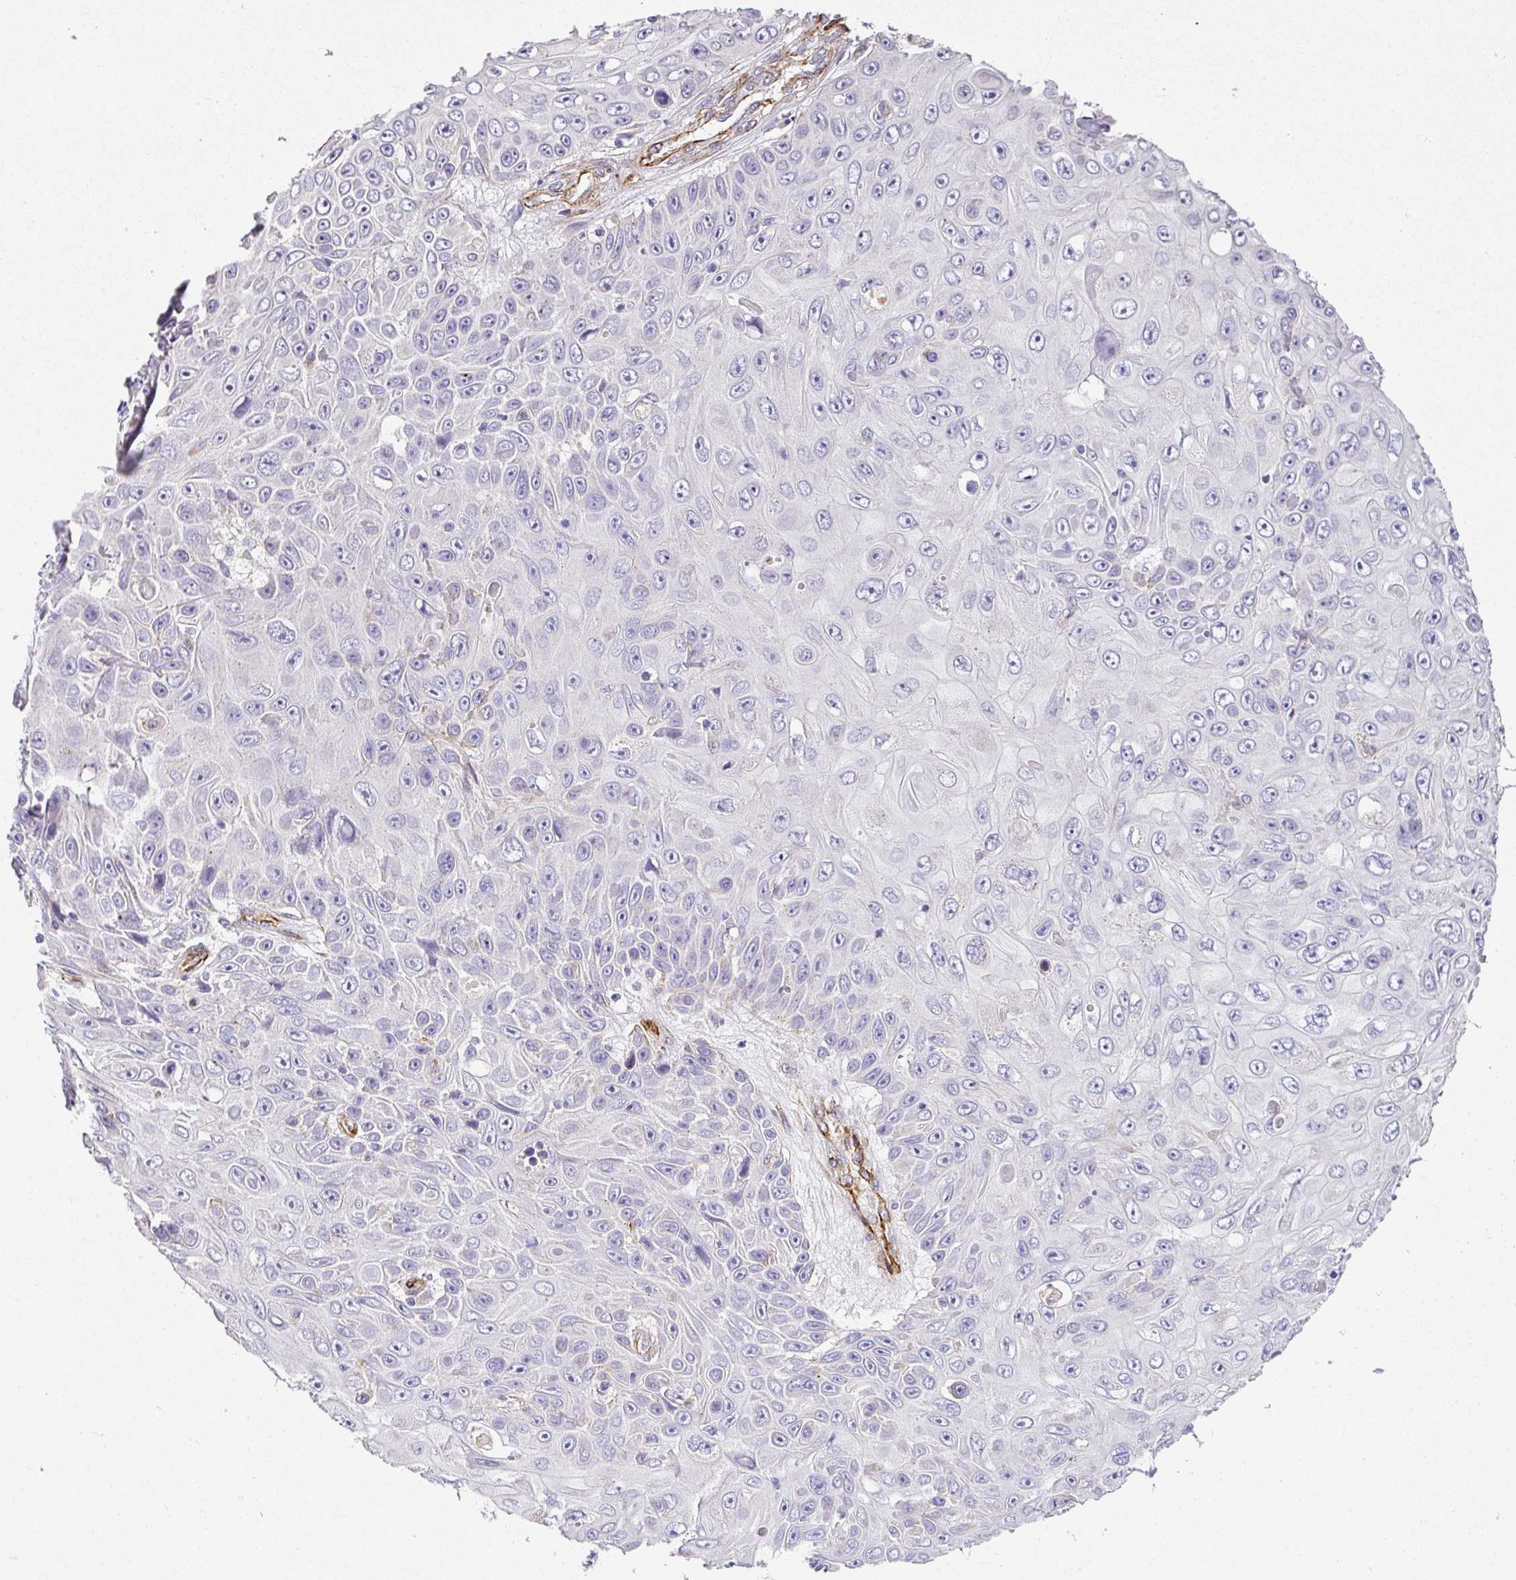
{"staining": {"intensity": "weak", "quantity": "<25%", "location": "cytoplasmic/membranous"}, "tissue": "skin cancer", "cell_type": "Tumor cells", "image_type": "cancer", "snomed": [{"axis": "morphology", "description": "Squamous cell carcinoma, NOS"}, {"axis": "topography", "description": "Skin"}], "caption": "Tumor cells are negative for brown protein staining in squamous cell carcinoma (skin). (Stains: DAB immunohistochemistry (IHC) with hematoxylin counter stain, Microscopy: brightfield microscopy at high magnification).", "gene": "SLC25A17", "patient": {"sex": "male", "age": 82}}